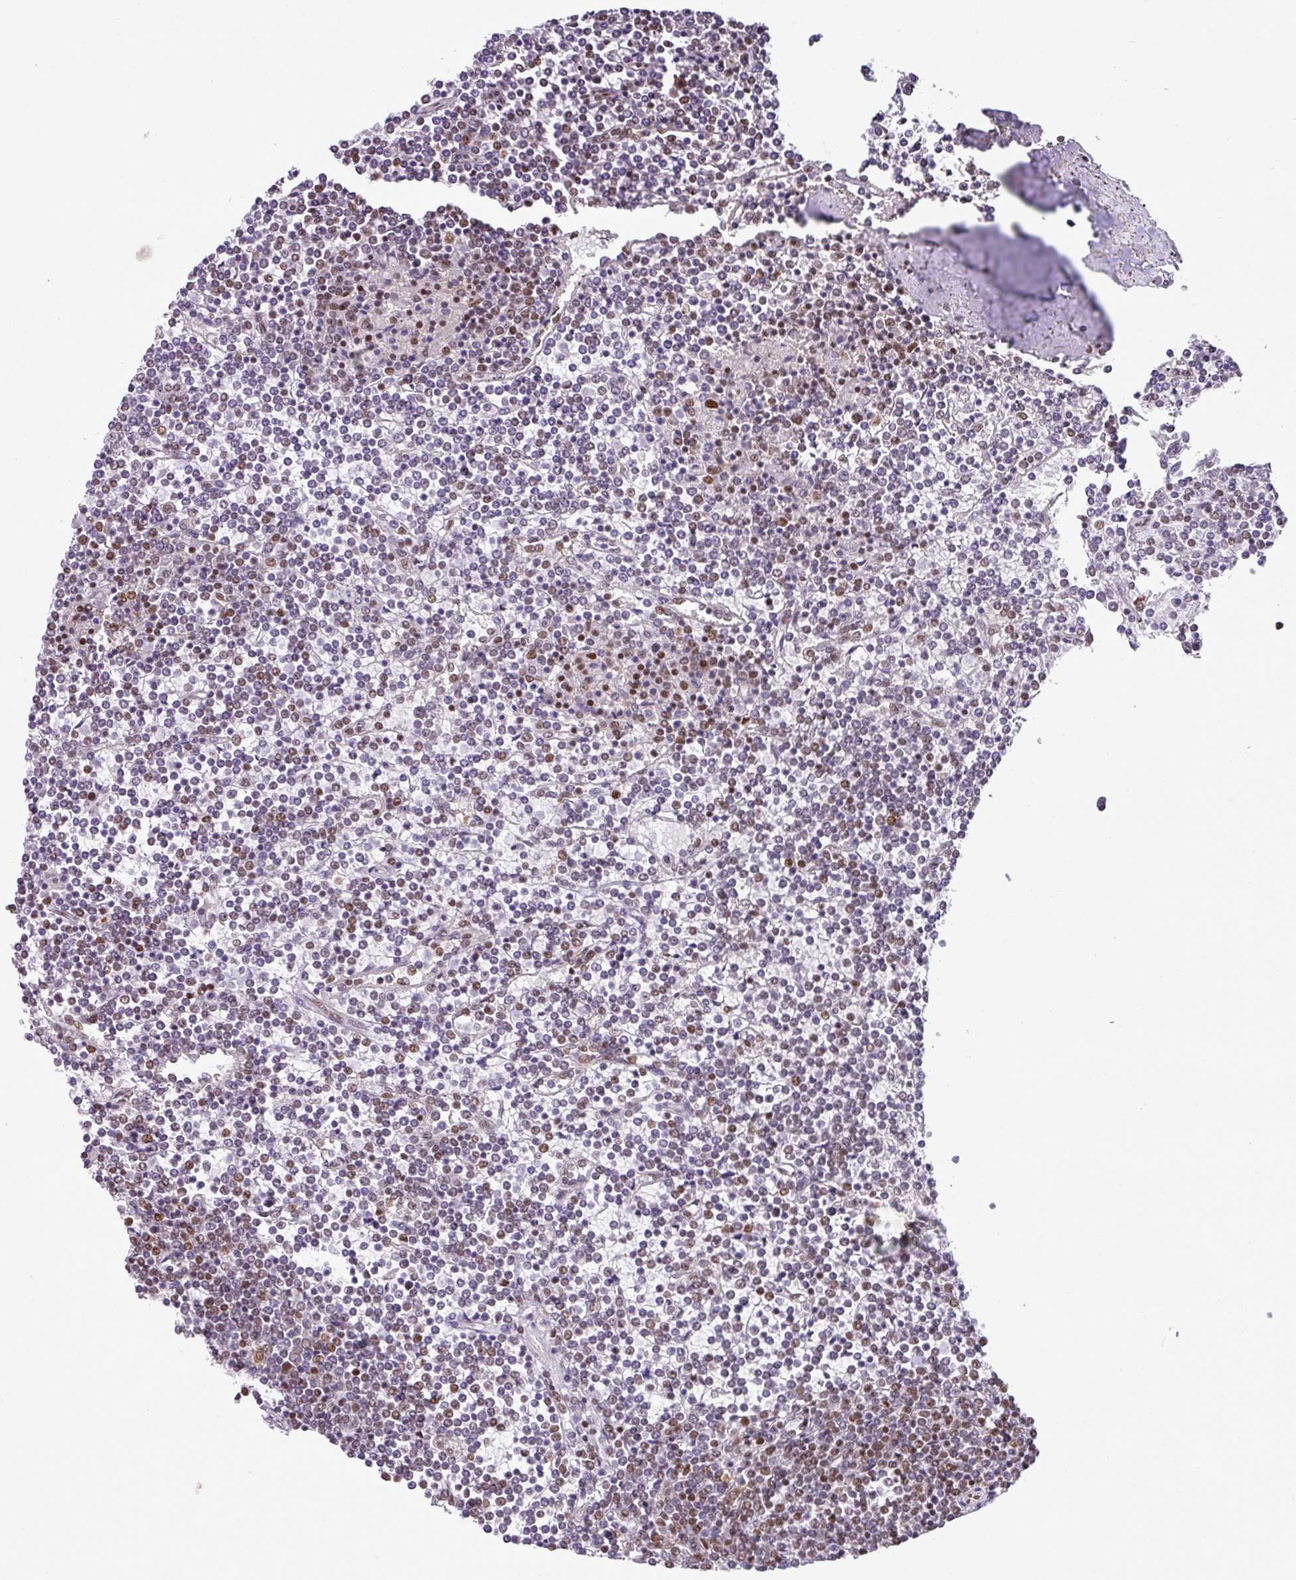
{"staining": {"intensity": "moderate", "quantity": "25%-75%", "location": "nuclear"}, "tissue": "lymphoma", "cell_type": "Tumor cells", "image_type": "cancer", "snomed": [{"axis": "morphology", "description": "Malignant lymphoma, non-Hodgkin's type, Low grade"}, {"axis": "topography", "description": "Spleen"}], "caption": "Lymphoma stained with DAB immunohistochemistry (IHC) exhibits medium levels of moderate nuclear positivity in about 25%-75% of tumor cells. The protein of interest is shown in brown color, while the nuclei are stained blue.", "gene": "PGAP4", "patient": {"sex": "female", "age": 19}}